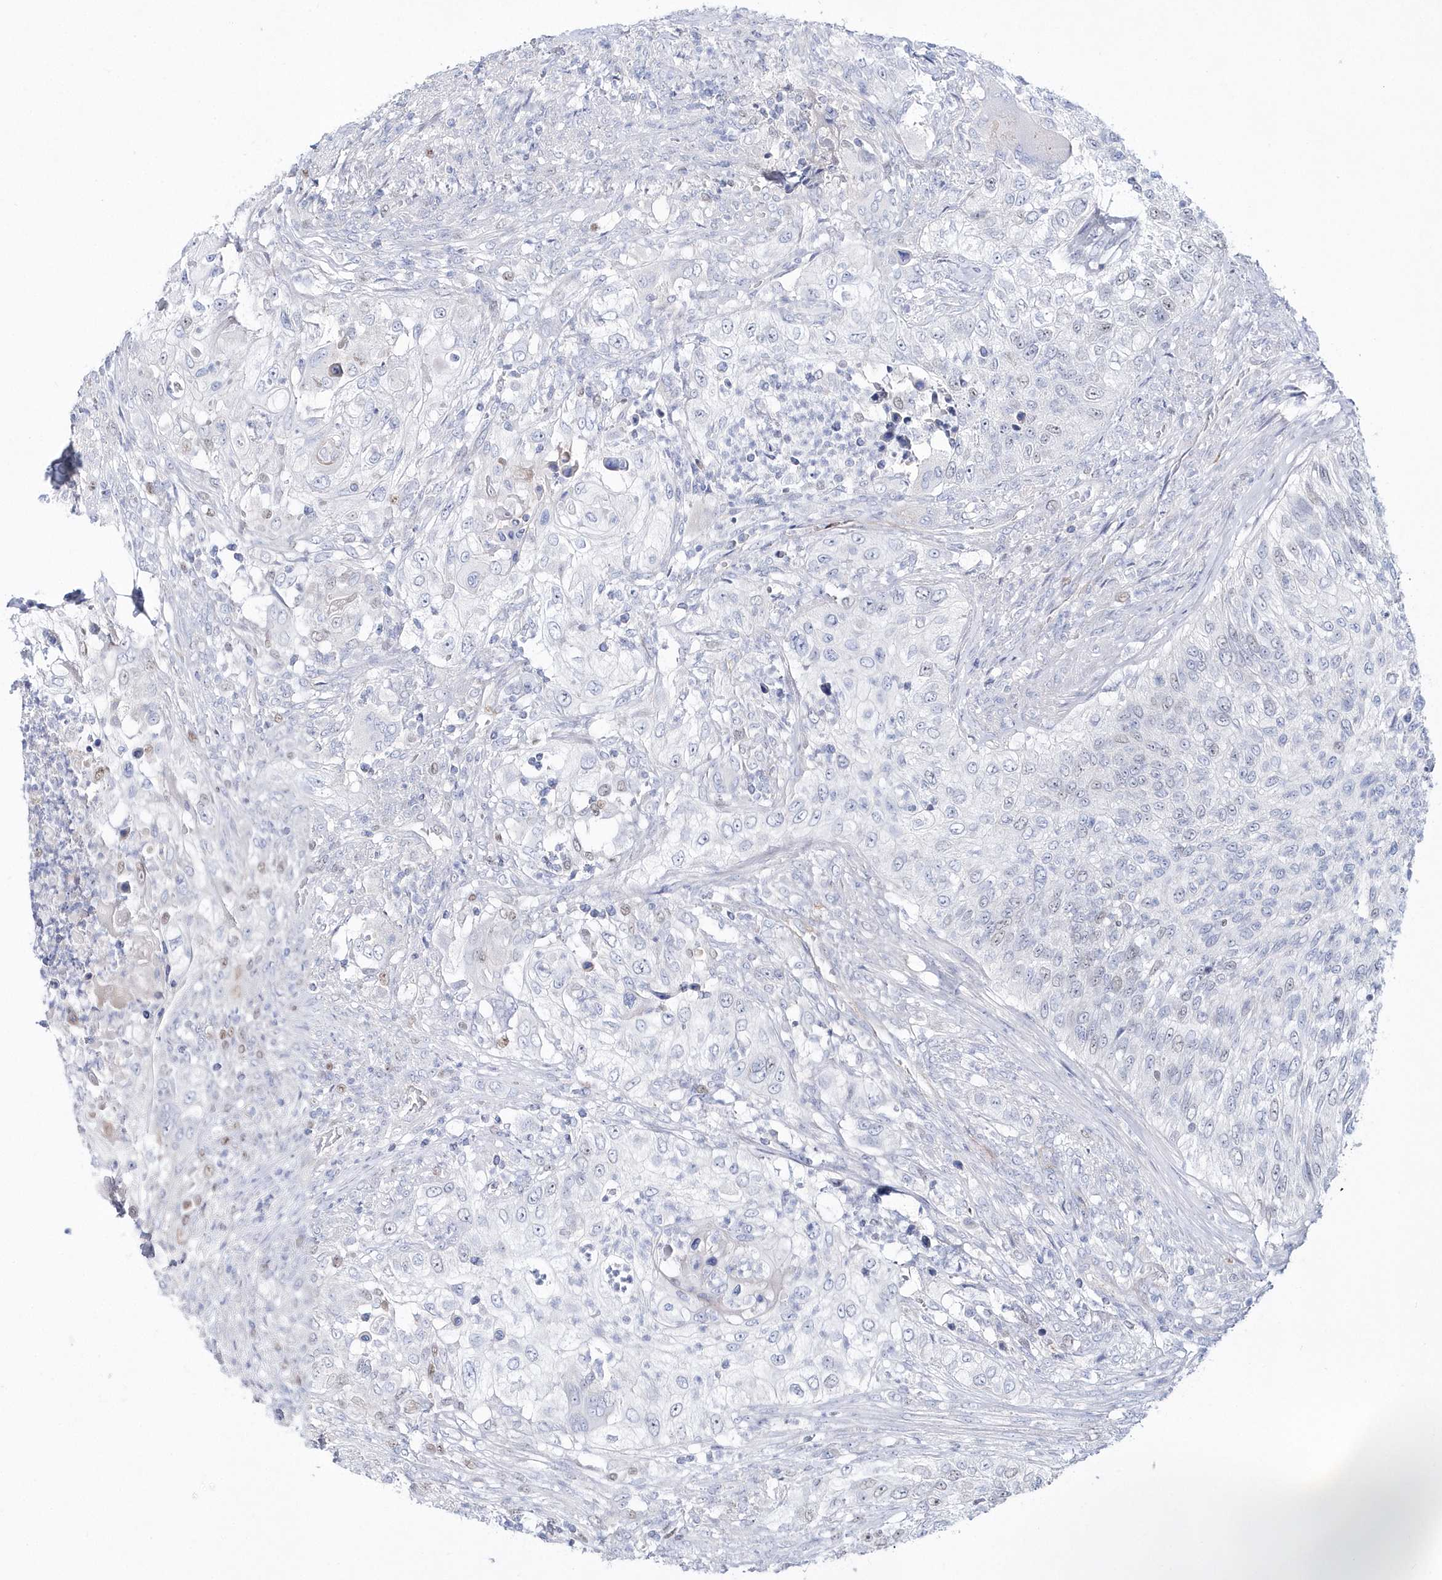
{"staining": {"intensity": "weak", "quantity": "<25%", "location": "nuclear"}, "tissue": "urothelial cancer", "cell_type": "Tumor cells", "image_type": "cancer", "snomed": [{"axis": "morphology", "description": "Urothelial carcinoma, High grade"}, {"axis": "topography", "description": "Urinary bladder"}], "caption": "Immunohistochemistry image of neoplastic tissue: human urothelial carcinoma (high-grade) stained with DAB exhibits no significant protein positivity in tumor cells. (DAB immunohistochemistry visualized using brightfield microscopy, high magnification).", "gene": "TMCO6", "patient": {"sex": "female", "age": 60}}